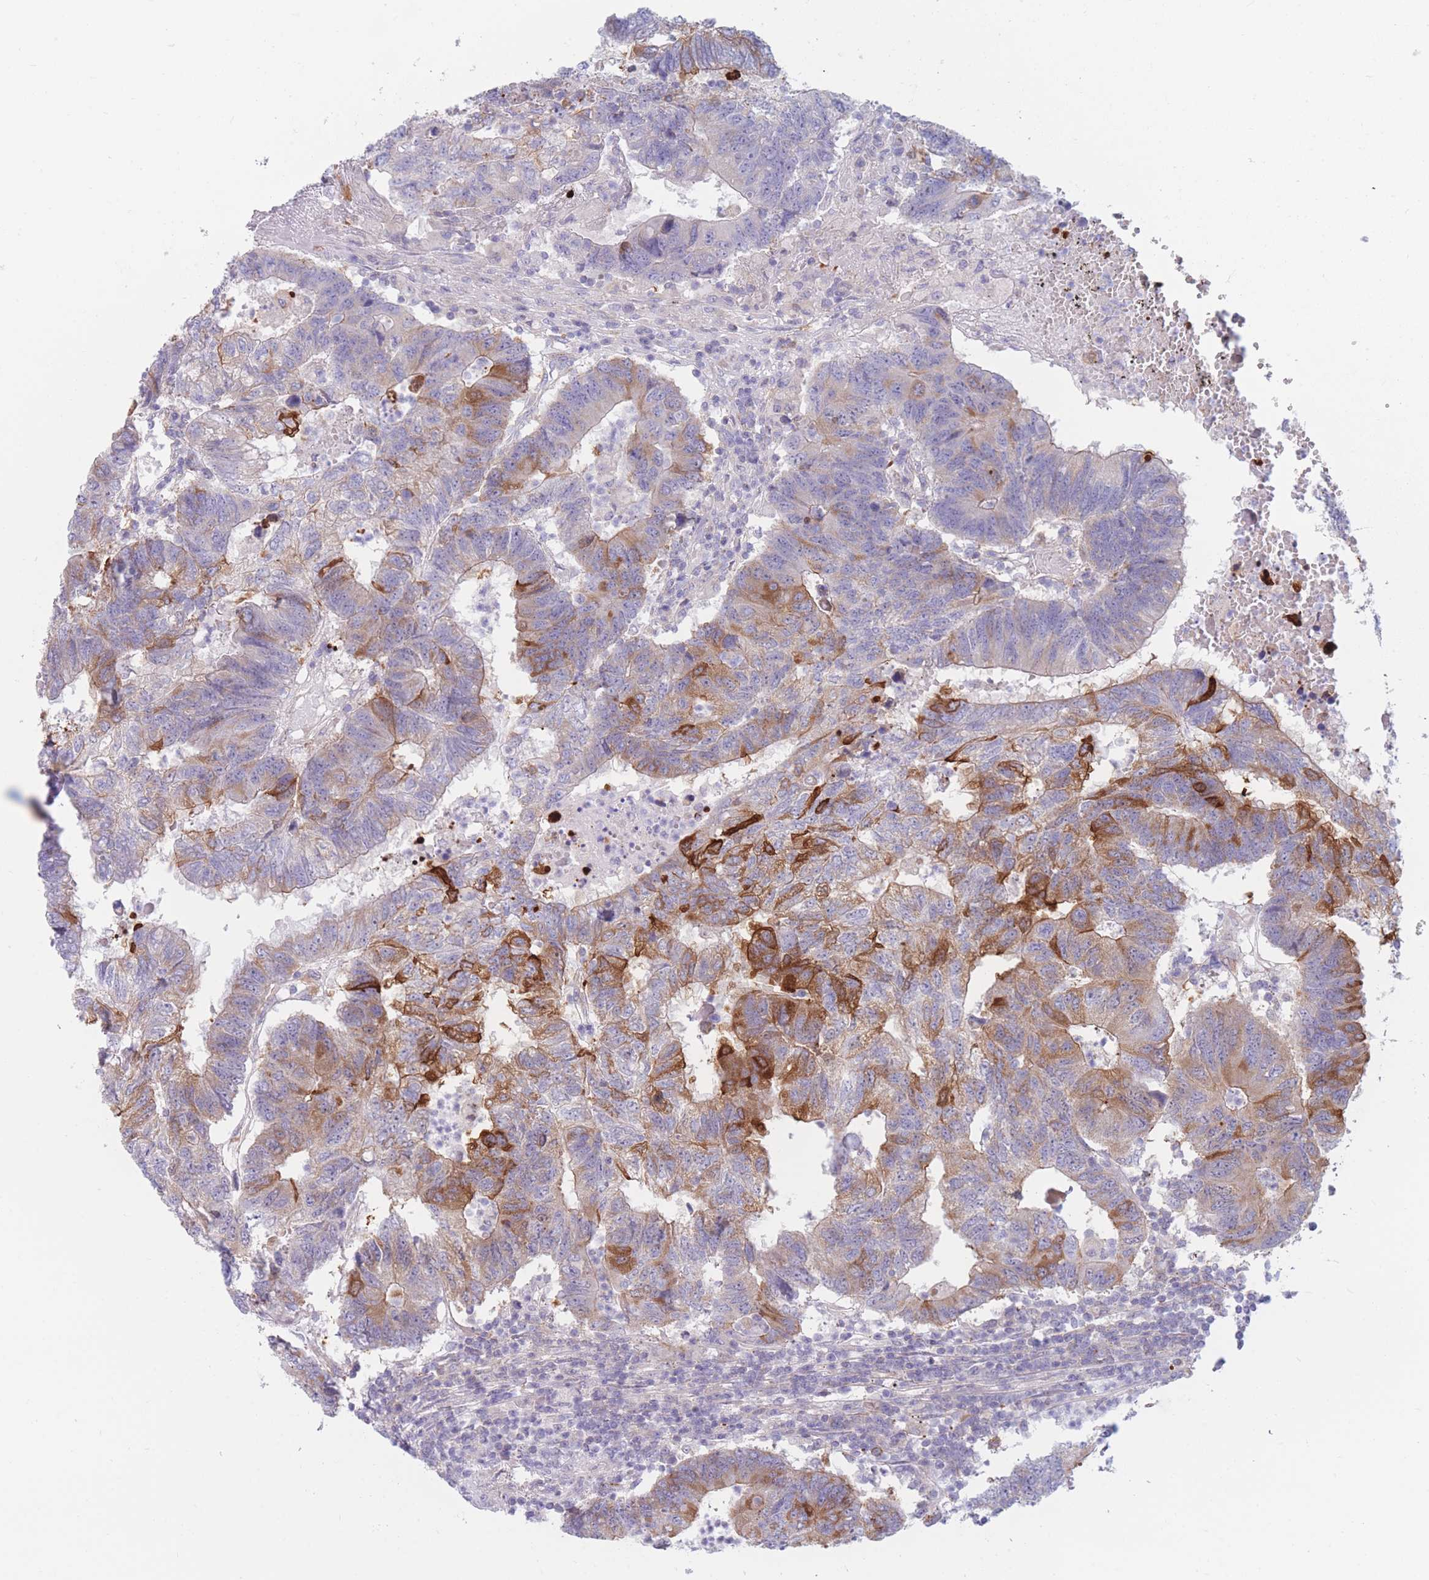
{"staining": {"intensity": "strong", "quantity": "<25%", "location": "cytoplasmic/membranous"}, "tissue": "colorectal cancer", "cell_type": "Tumor cells", "image_type": "cancer", "snomed": [{"axis": "morphology", "description": "Adenocarcinoma, NOS"}, {"axis": "topography", "description": "Colon"}], "caption": "IHC of human colorectal adenocarcinoma reveals medium levels of strong cytoplasmic/membranous staining in about <25% of tumor cells.", "gene": "PDE4A", "patient": {"sex": "female", "age": 48}}